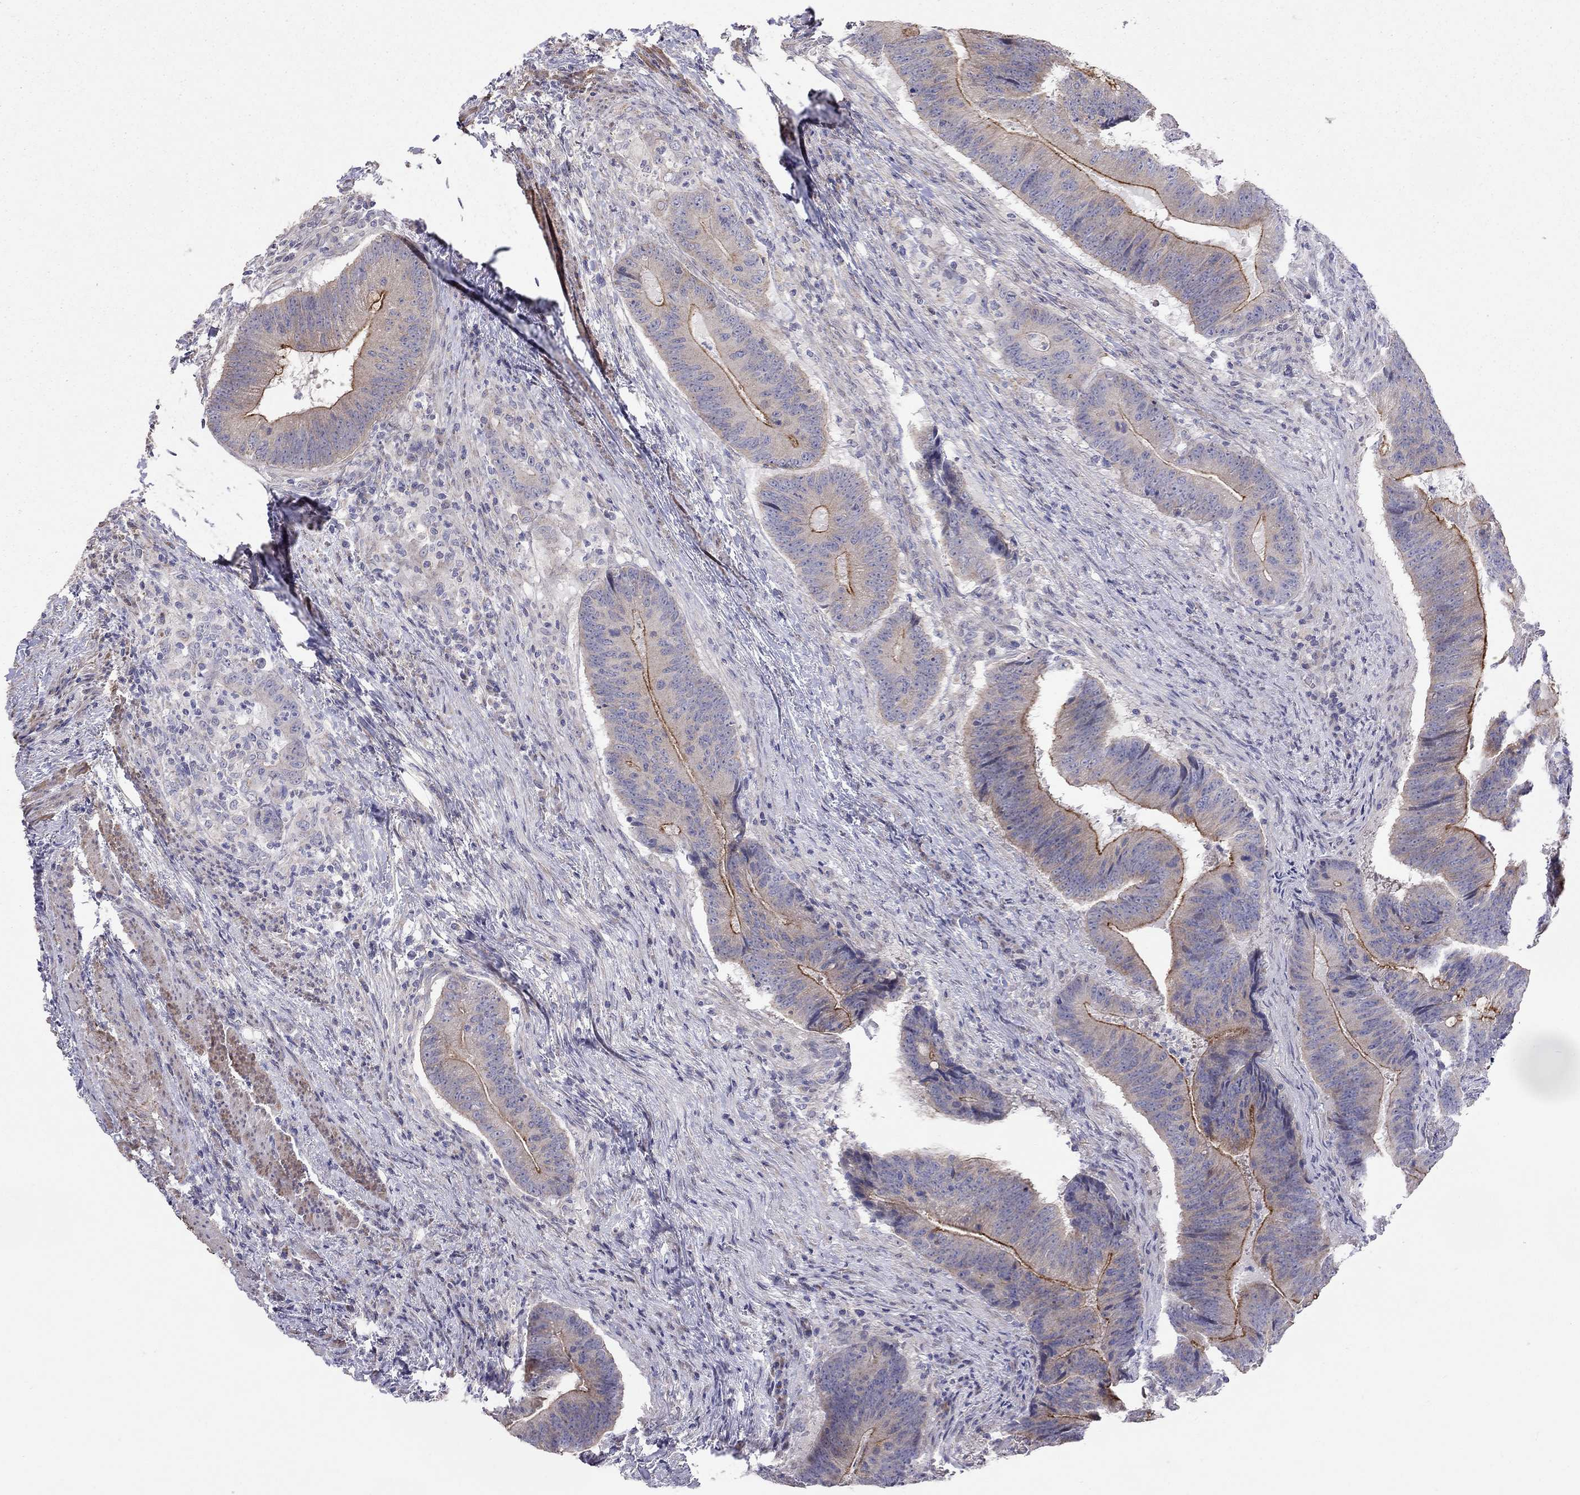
{"staining": {"intensity": "strong", "quantity": "<25%", "location": "cytoplasmic/membranous"}, "tissue": "colorectal cancer", "cell_type": "Tumor cells", "image_type": "cancer", "snomed": [{"axis": "morphology", "description": "Adenocarcinoma, NOS"}, {"axis": "topography", "description": "Colon"}], "caption": "Protein staining of colorectal cancer tissue demonstrates strong cytoplasmic/membranous expression in approximately <25% of tumor cells. The protein is stained brown, and the nuclei are stained in blue (DAB IHC with brightfield microscopy, high magnification).", "gene": "SYTL2", "patient": {"sex": "female", "age": 87}}